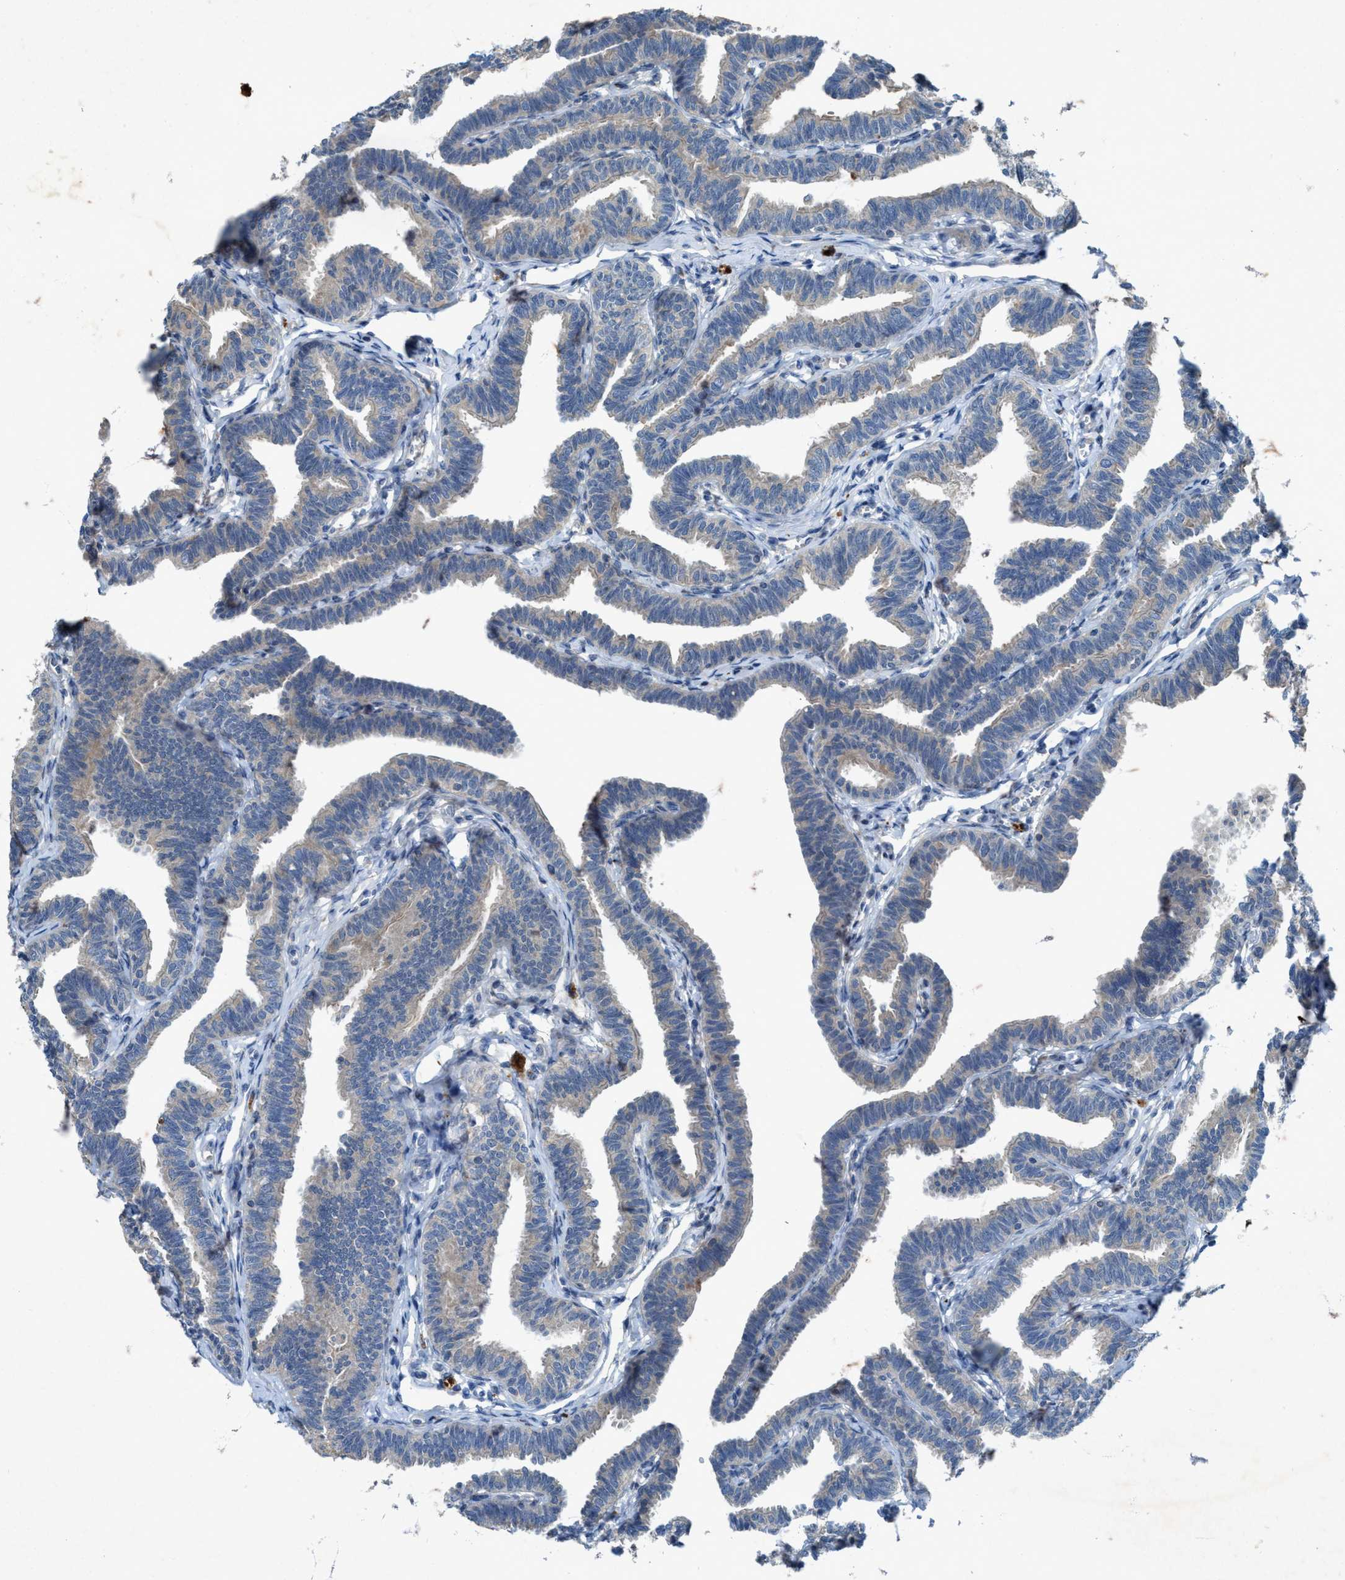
{"staining": {"intensity": "weak", "quantity": "<25%", "location": "cytoplasmic/membranous"}, "tissue": "fallopian tube", "cell_type": "Glandular cells", "image_type": "normal", "snomed": [{"axis": "morphology", "description": "Normal tissue, NOS"}, {"axis": "topography", "description": "Fallopian tube"}, {"axis": "topography", "description": "Ovary"}], "caption": "High magnification brightfield microscopy of unremarkable fallopian tube stained with DAB (brown) and counterstained with hematoxylin (blue): glandular cells show no significant staining. Nuclei are stained in blue.", "gene": "URGCP", "patient": {"sex": "female", "age": 23}}